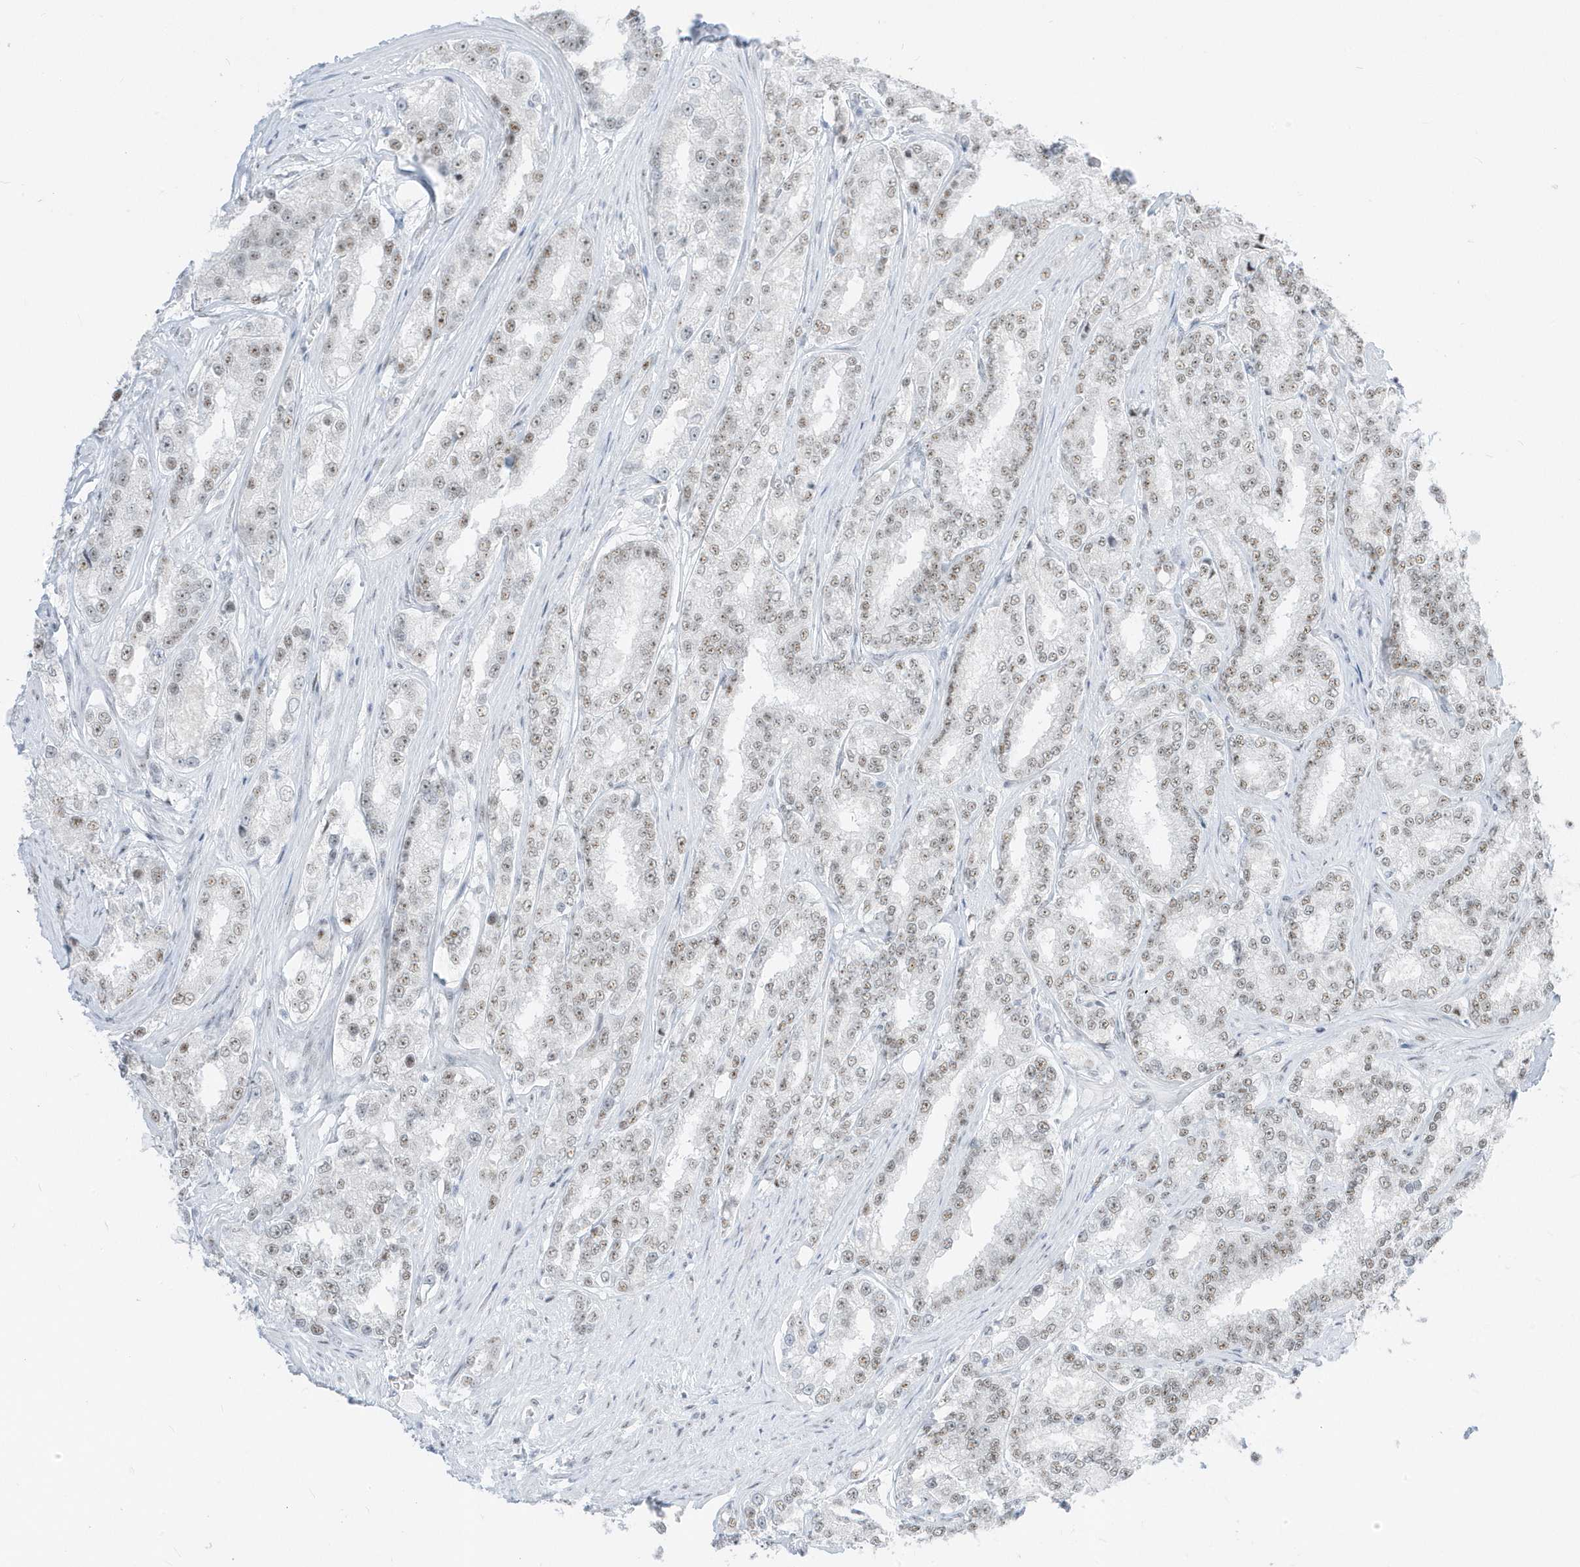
{"staining": {"intensity": "weak", "quantity": ">75%", "location": "nuclear"}, "tissue": "prostate cancer", "cell_type": "Tumor cells", "image_type": "cancer", "snomed": [{"axis": "morphology", "description": "Normal tissue, NOS"}, {"axis": "morphology", "description": "Adenocarcinoma, High grade"}, {"axis": "topography", "description": "Prostate"}], "caption": "High-grade adenocarcinoma (prostate) stained for a protein displays weak nuclear positivity in tumor cells.", "gene": "PLEKHN1", "patient": {"sex": "male", "age": 83}}